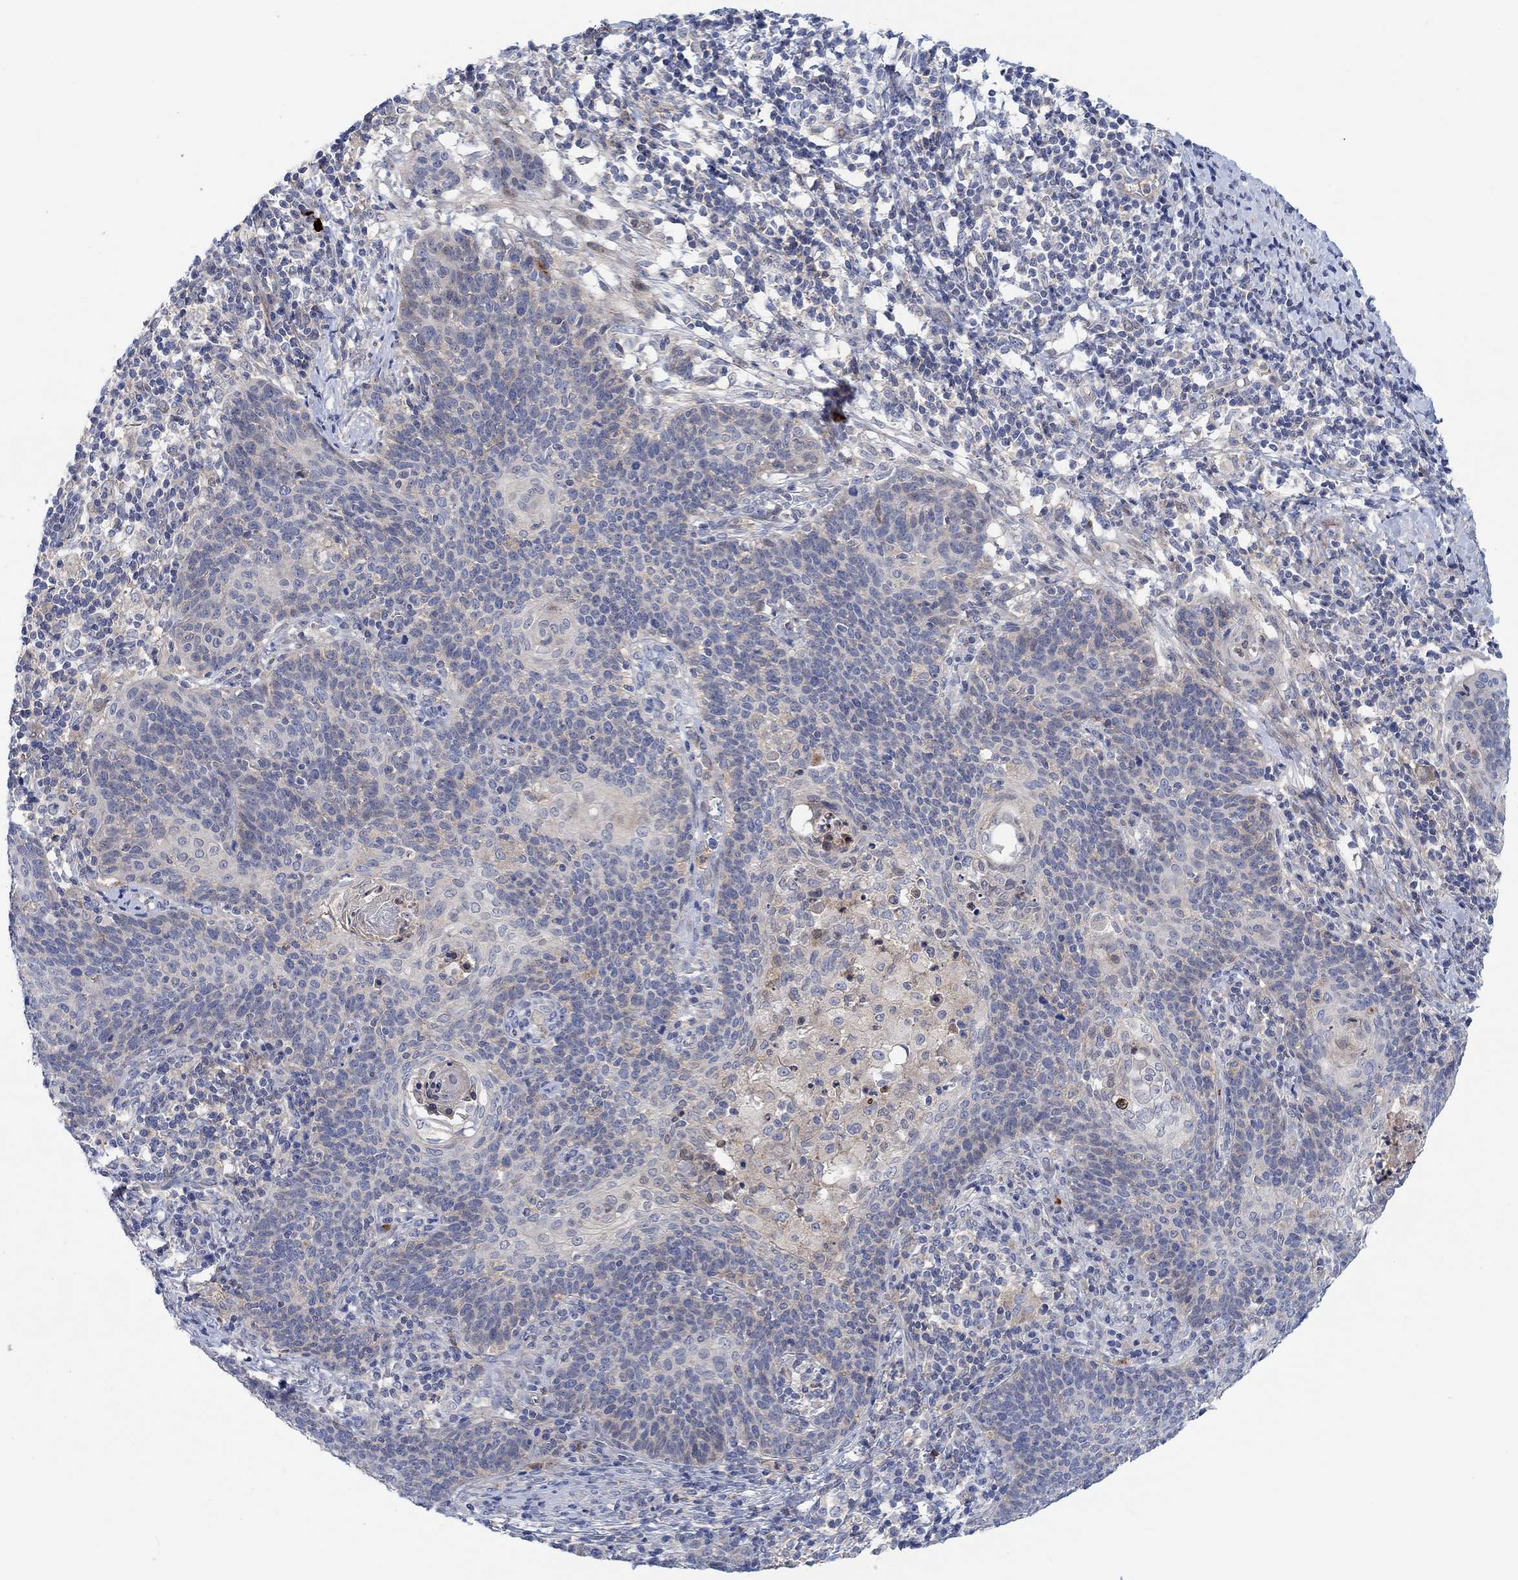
{"staining": {"intensity": "negative", "quantity": "none", "location": "none"}, "tissue": "cervical cancer", "cell_type": "Tumor cells", "image_type": "cancer", "snomed": [{"axis": "morphology", "description": "Squamous cell carcinoma, NOS"}, {"axis": "topography", "description": "Cervix"}], "caption": "This photomicrograph is of squamous cell carcinoma (cervical) stained with immunohistochemistry to label a protein in brown with the nuclei are counter-stained blue. There is no expression in tumor cells. (DAB (3,3'-diaminobenzidine) immunohistochemistry (IHC) with hematoxylin counter stain).", "gene": "PMFBP1", "patient": {"sex": "female", "age": 39}}